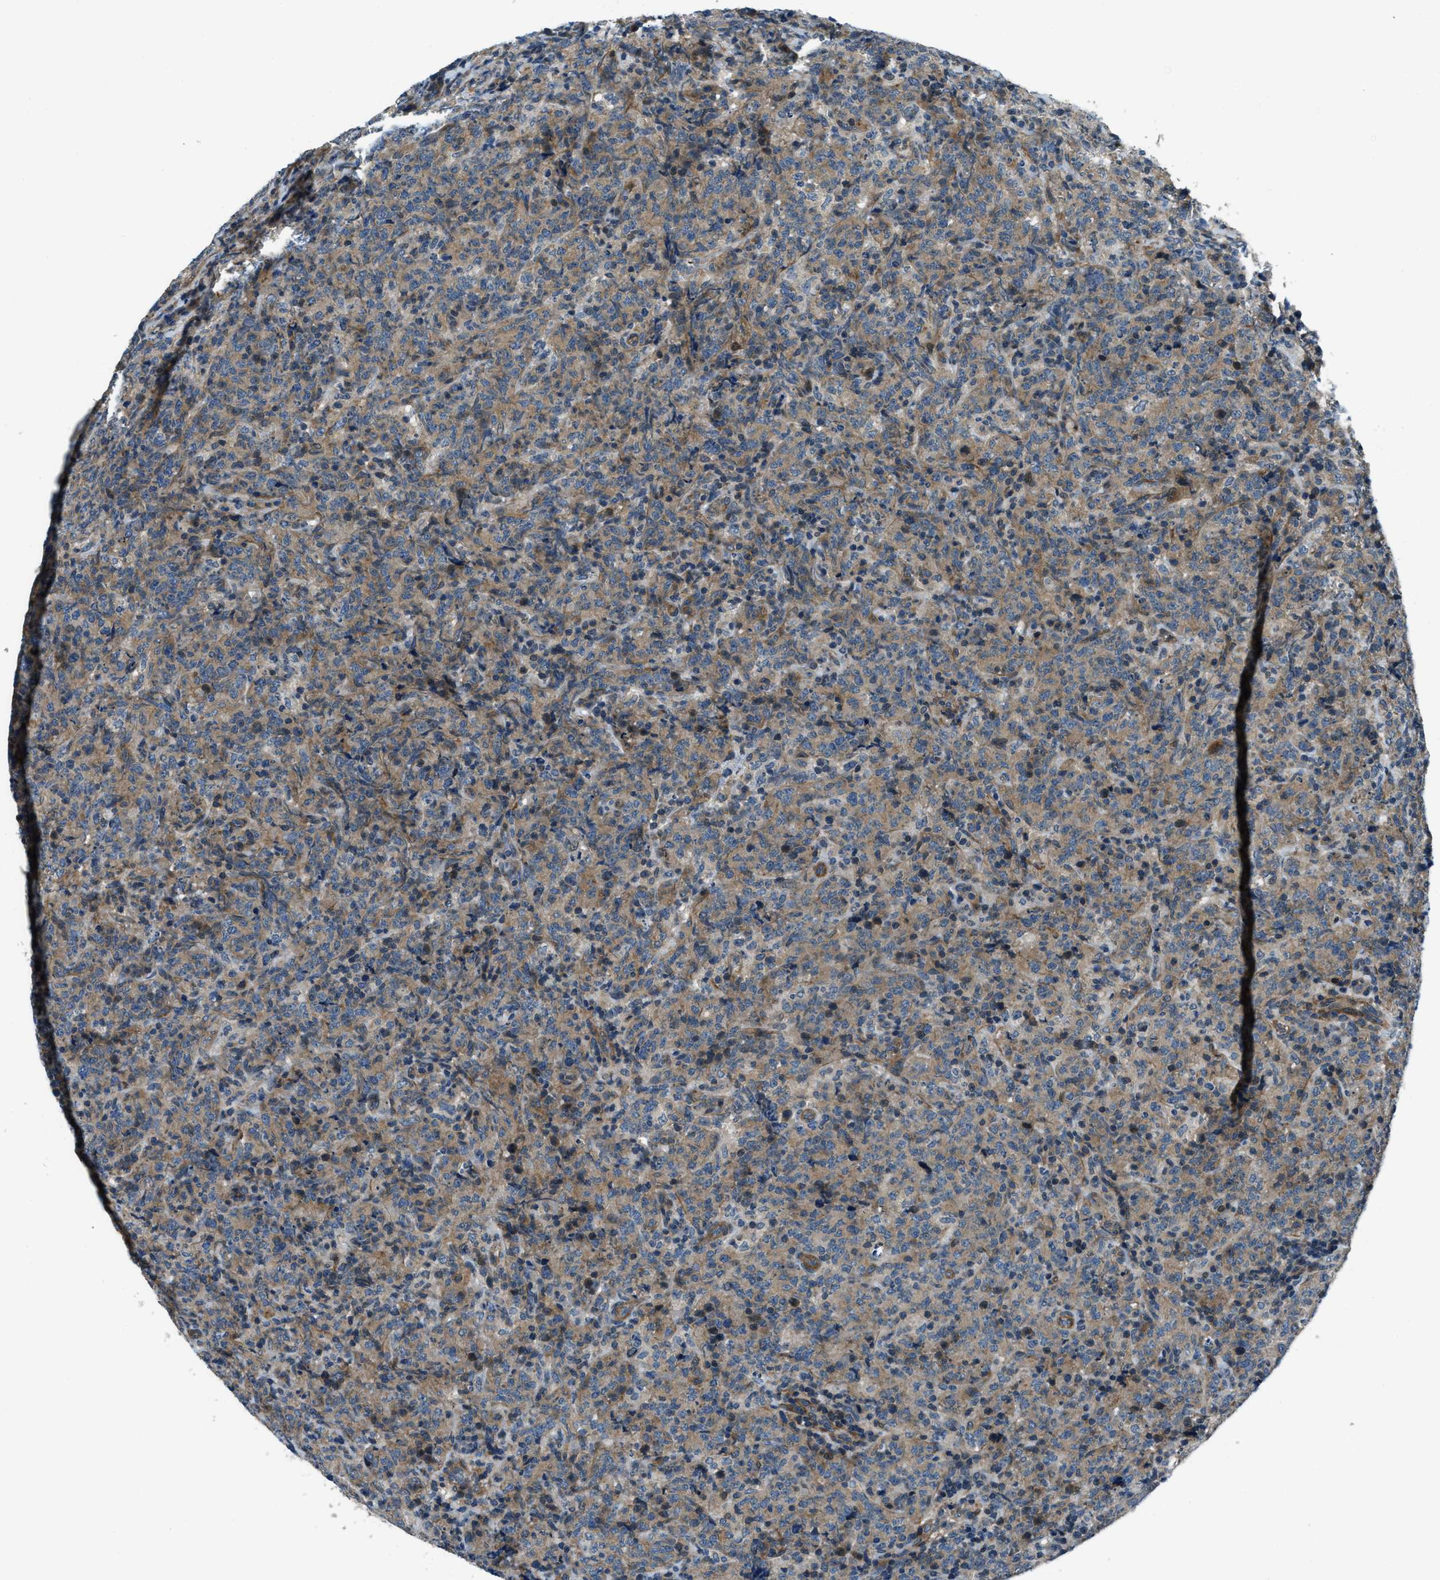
{"staining": {"intensity": "moderate", "quantity": ">75%", "location": "cytoplasmic/membranous"}, "tissue": "lymphoma", "cell_type": "Tumor cells", "image_type": "cancer", "snomed": [{"axis": "morphology", "description": "Malignant lymphoma, non-Hodgkin's type, High grade"}, {"axis": "topography", "description": "Tonsil"}], "caption": "Immunohistochemical staining of human lymphoma shows medium levels of moderate cytoplasmic/membranous staining in about >75% of tumor cells.", "gene": "NUDCD3", "patient": {"sex": "female", "age": 36}}